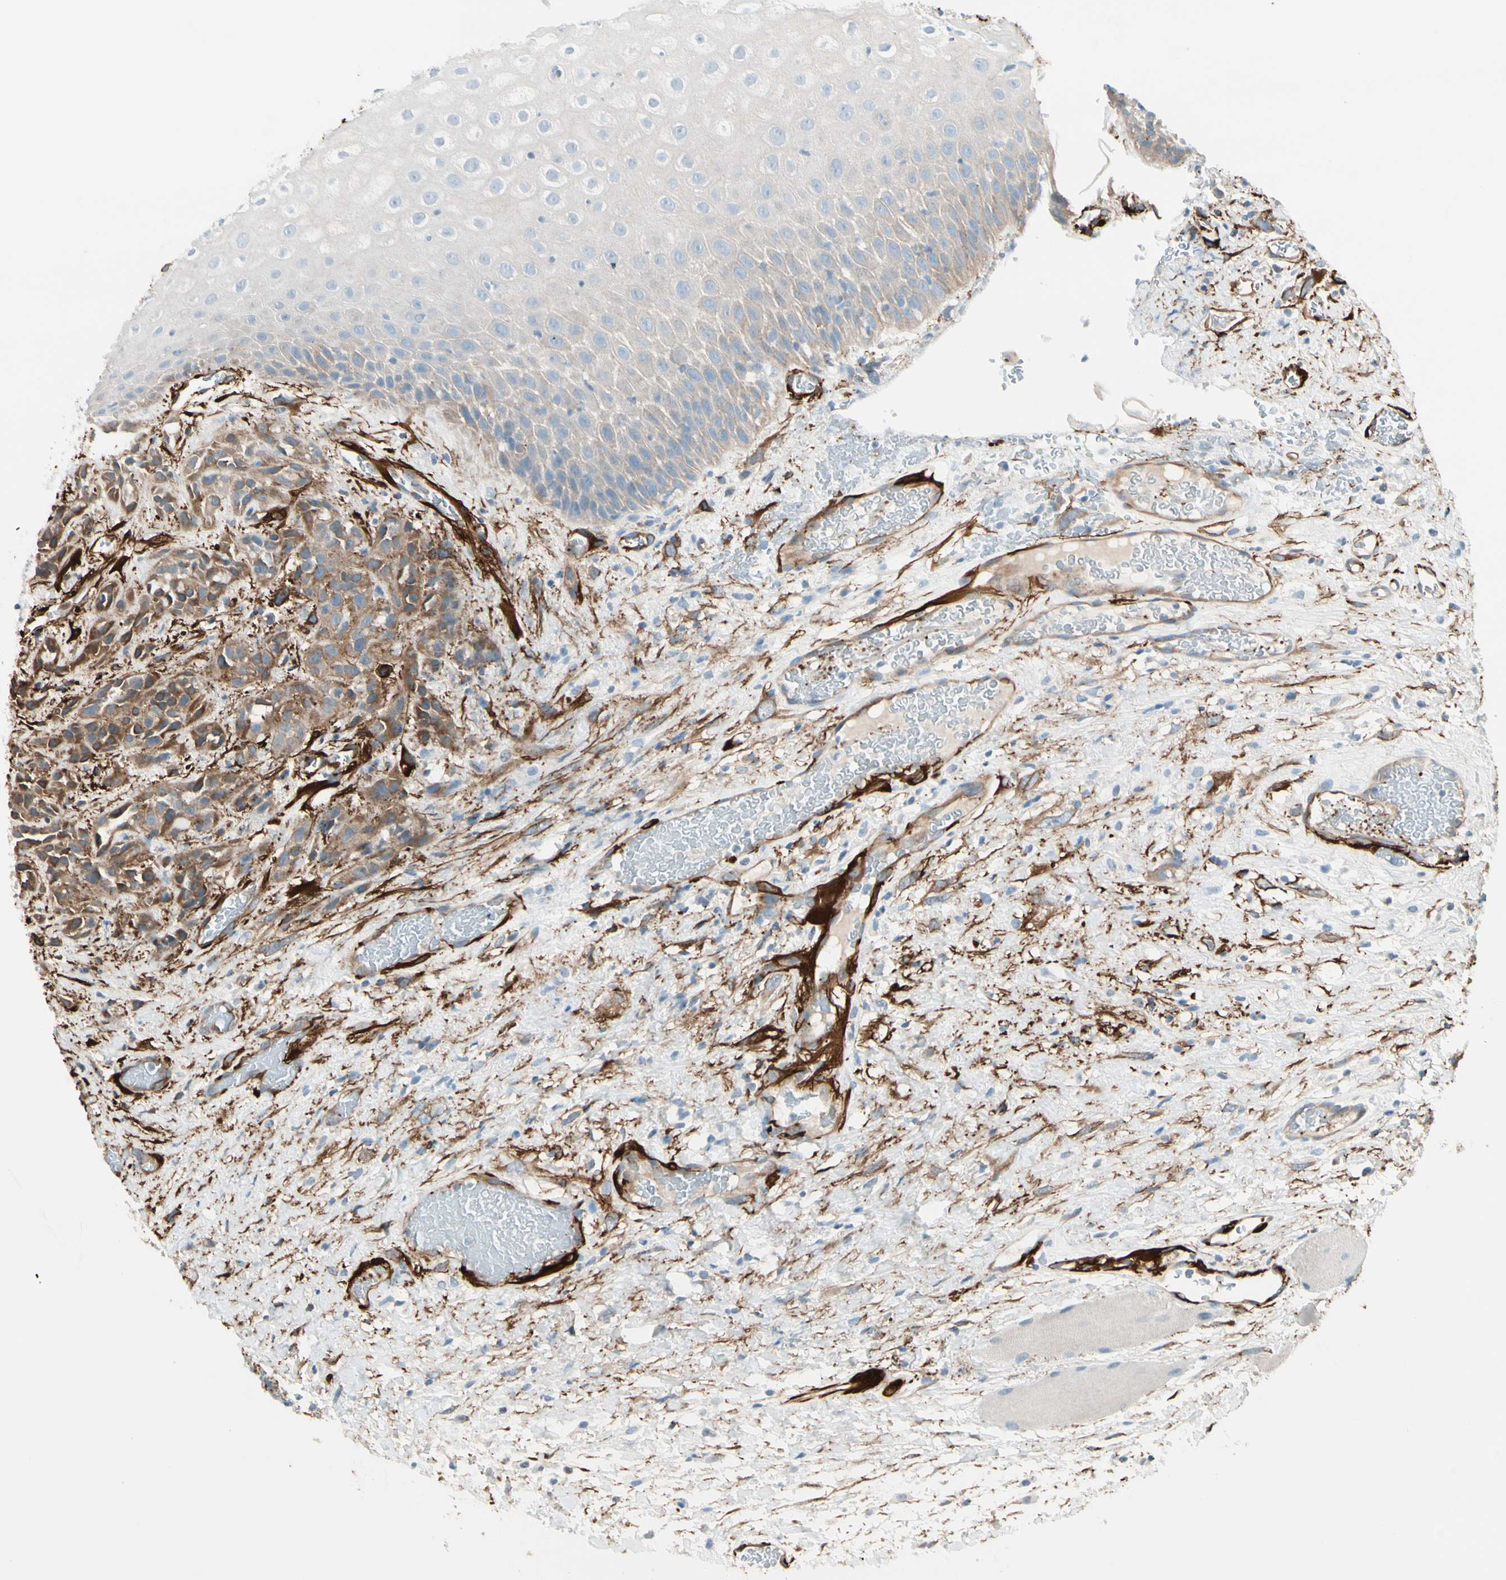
{"staining": {"intensity": "moderate", "quantity": ">75%", "location": "cytoplasmic/membranous"}, "tissue": "head and neck cancer", "cell_type": "Tumor cells", "image_type": "cancer", "snomed": [{"axis": "morphology", "description": "Normal tissue, NOS"}, {"axis": "morphology", "description": "Squamous cell carcinoma, NOS"}, {"axis": "topography", "description": "Cartilage tissue"}, {"axis": "topography", "description": "Head-Neck"}], "caption": "IHC of human head and neck squamous cell carcinoma demonstrates medium levels of moderate cytoplasmic/membranous expression in approximately >75% of tumor cells. (DAB (3,3'-diaminobenzidine) = brown stain, brightfield microscopy at high magnification).", "gene": "CALD1", "patient": {"sex": "male", "age": 62}}